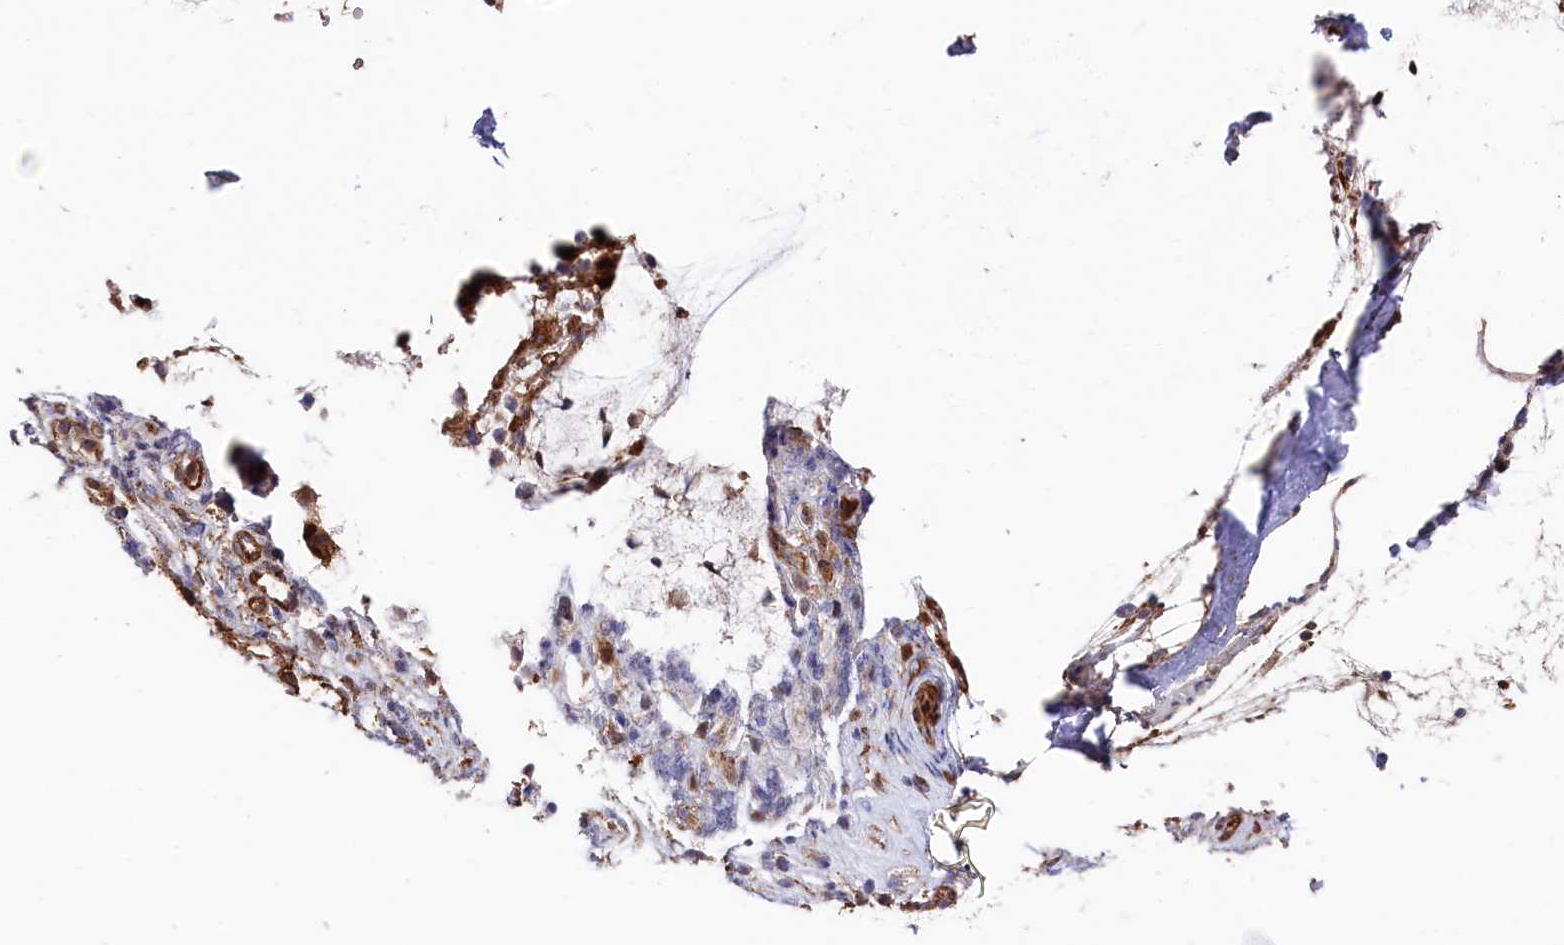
{"staining": {"intensity": "strong", "quantity": ">75%", "location": "cytoplasmic/membranous"}, "tissue": "nasopharynx", "cell_type": "Respiratory epithelial cells", "image_type": "normal", "snomed": [{"axis": "morphology", "description": "Normal tissue, NOS"}, {"axis": "morphology", "description": "Inflammation, NOS"}, {"axis": "topography", "description": "Nasopharynx"}], "caption": "Protein staining by IHC reveals strong cytoplasmic/membranous expression in approximately >75% of respiratory epithelial cells in unremarkable nasopharynx.", "gene": "TNKS1BP1", "patient": {"sex": "male", "age": 29}}